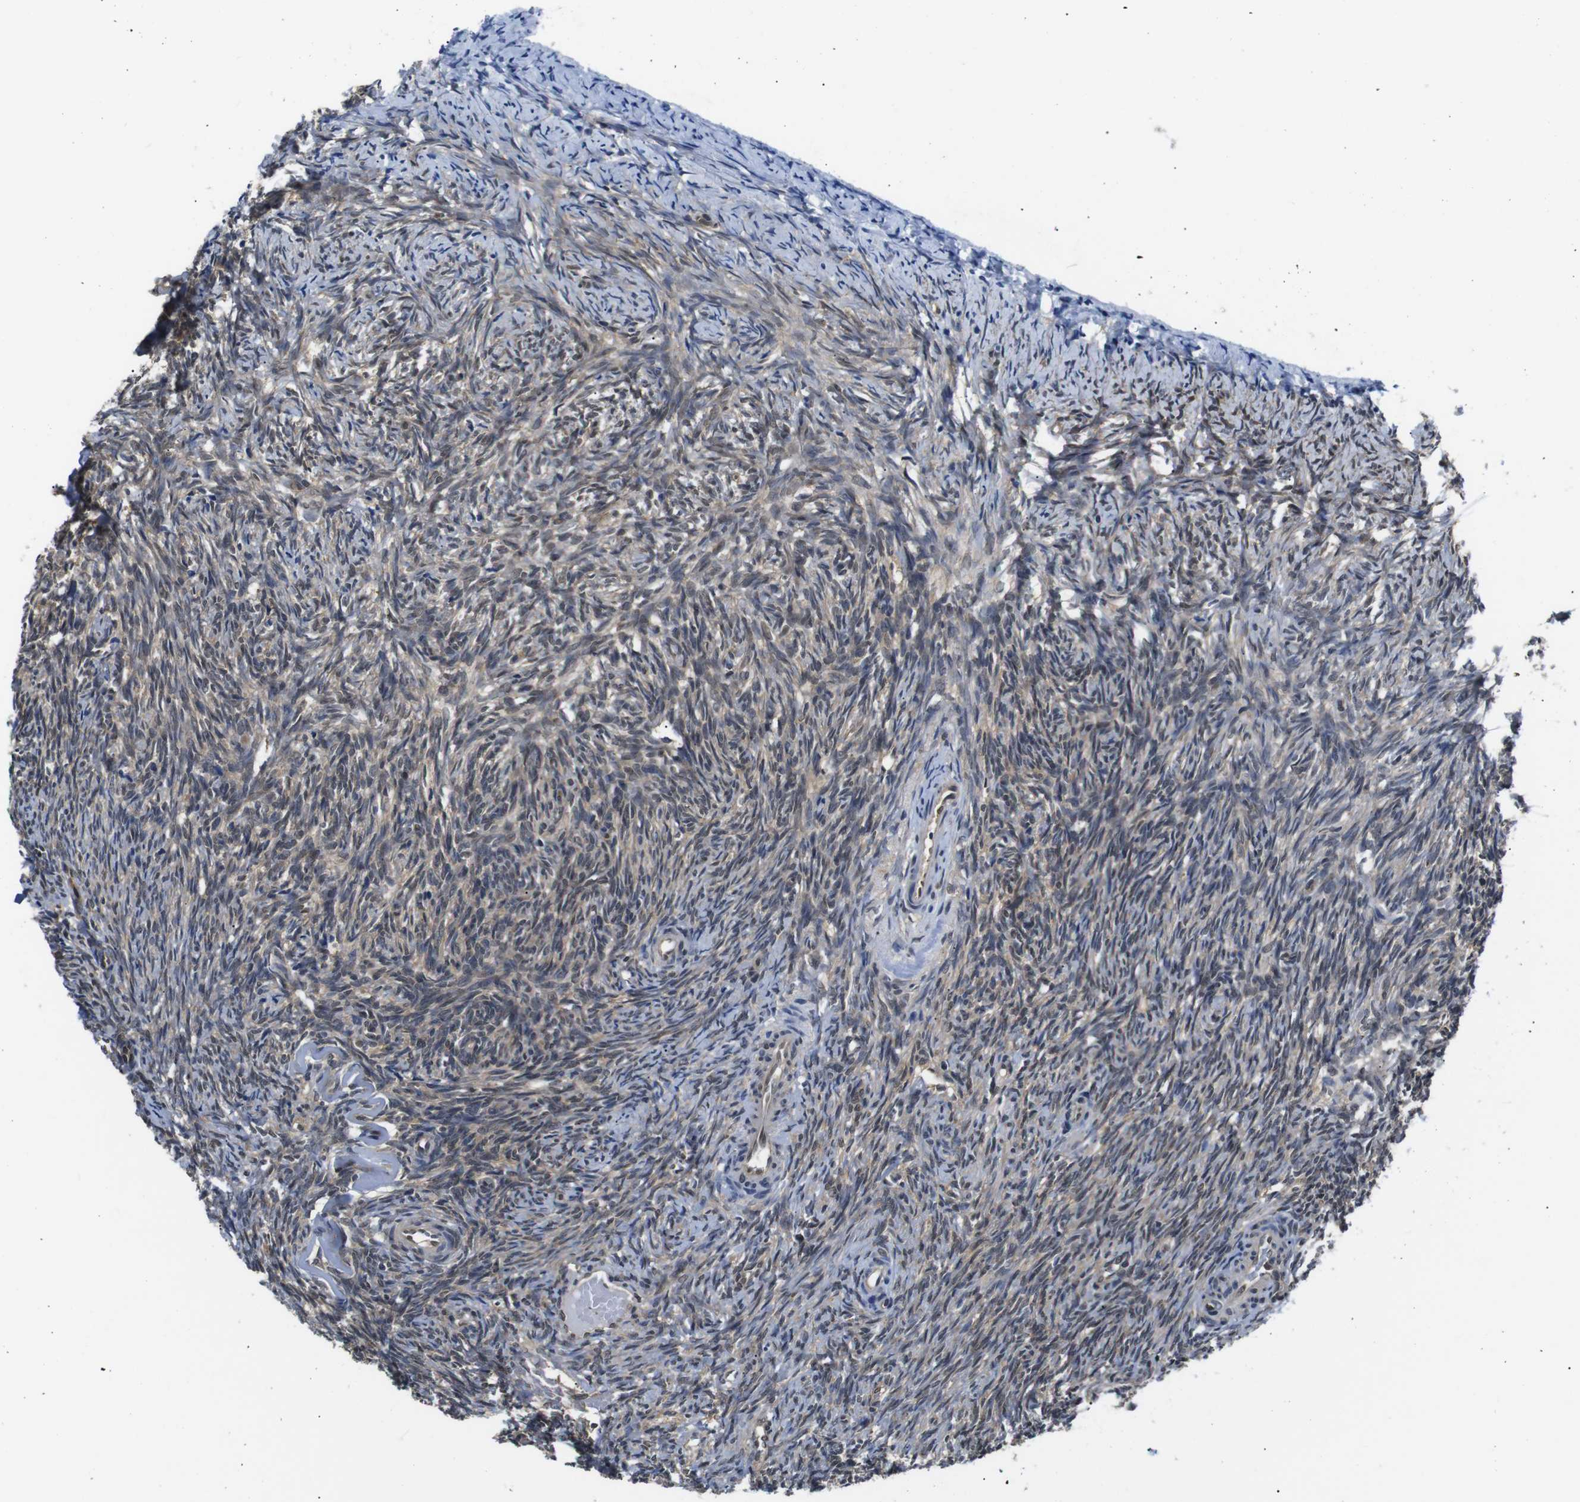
{"staining": {"intensity": "weak", "quantity": ">75%", "location": "cytoplasmic/membranous,nuclear"}, "tissue": "ovary", "cell_type": "Ovarian stroma cells", "image_type": "normal", "snomed": [{"axis": "morphology", "description": "Normal tissue, NOS"}, {"axis": "topography", "description": "Ovary"}], "caption": "The immunohistochemical stain highlights weak cytoplasmic/membranous,nuclear positivity in ovarian stroma cells of unremarkable ovary. Nuclei are stained in blue.", "gene": "UBXN1", "patient": {"sex": "female", "age": 41}}